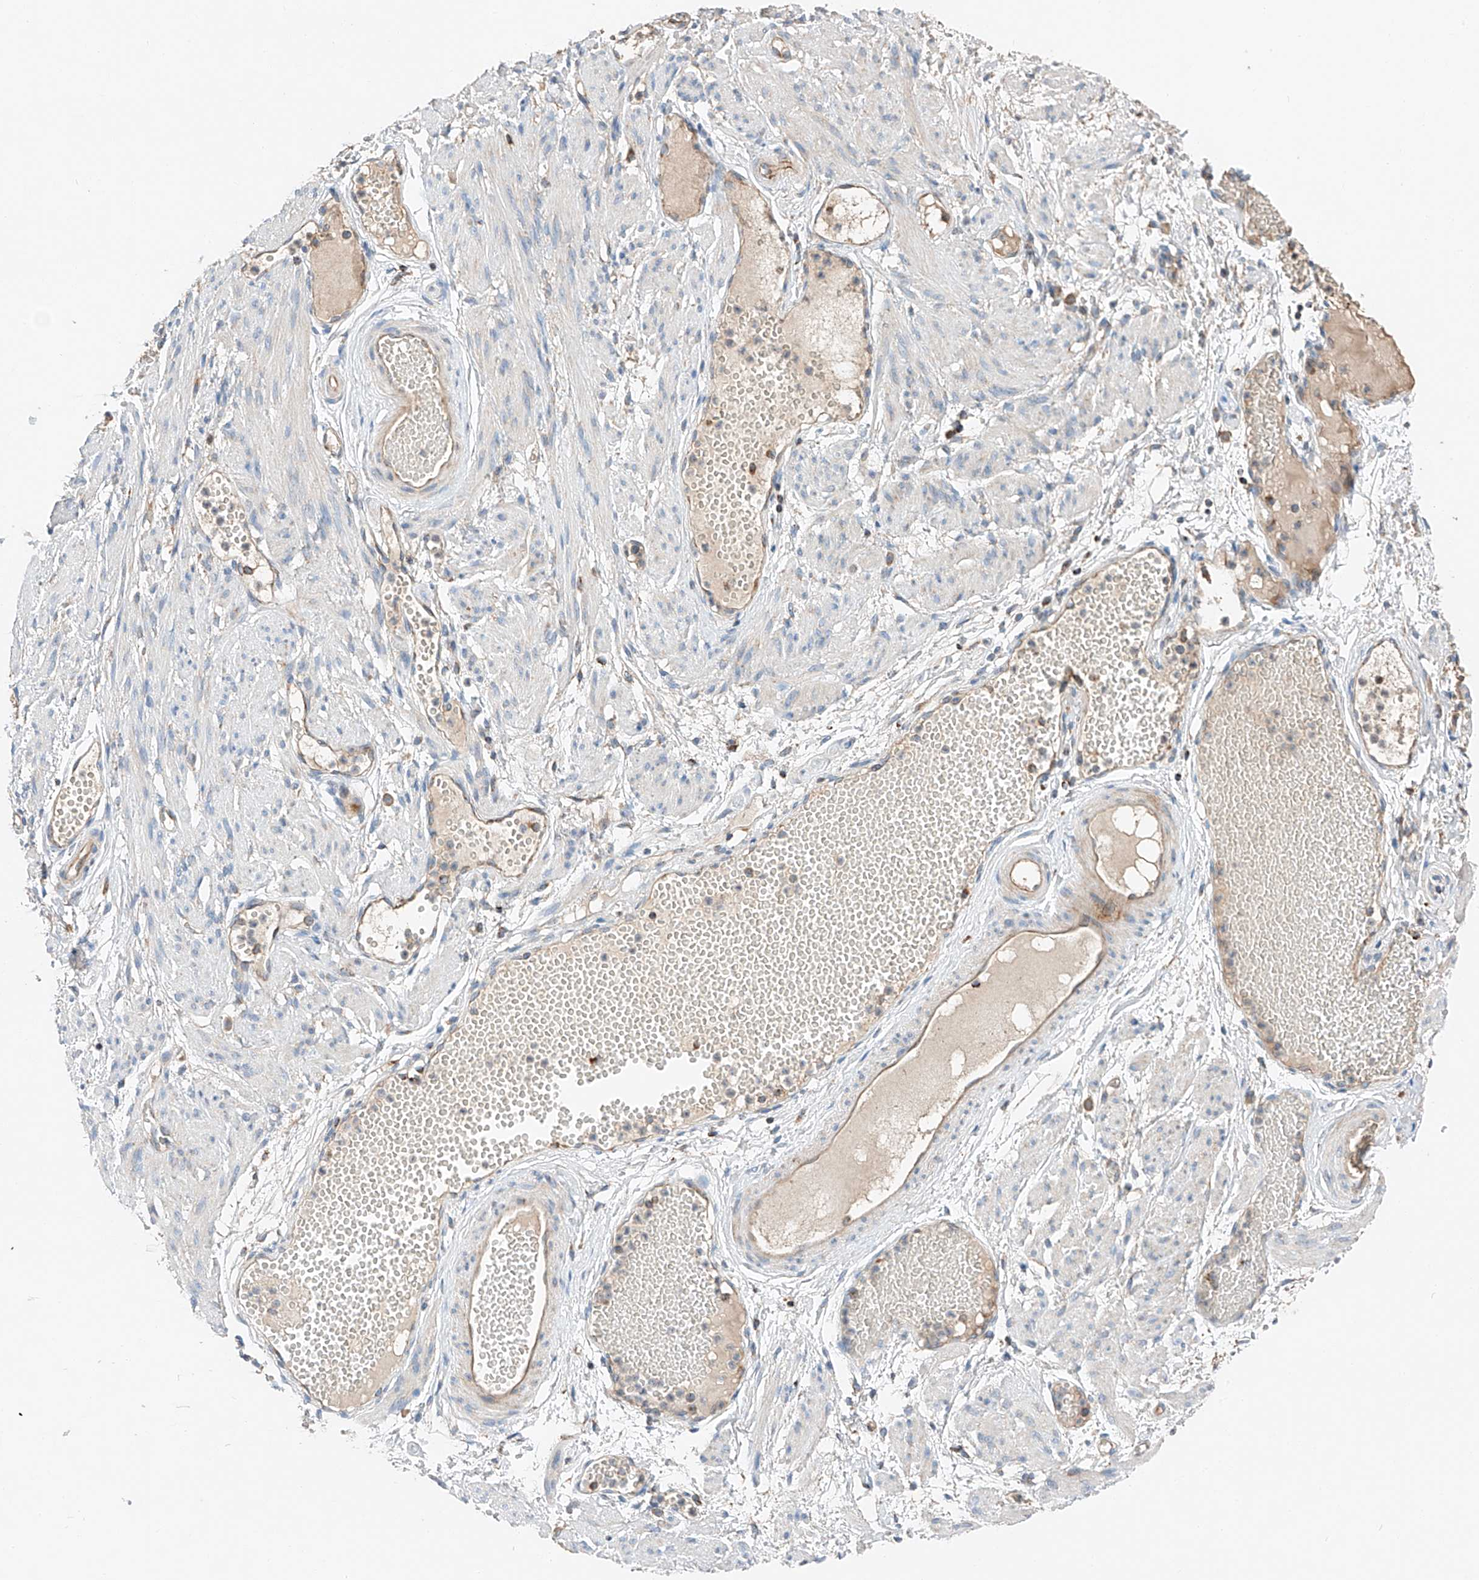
{"staining": {"intensity": "weak", "quantity": "25%-75%", "location": "cytoplasmic/membranous"}, "tissue": "adipose tissue", "cell_type": "Adipocytes", "image_type": "normal", "snomed": [{"axis": "morphology", "description": "Normal tissue, NOS"}, {"axis": "topography", "description": "Smooth muscle"}, {"axis": "topography", "description": "Peripheral nerve tissue"}], "caption": "IHC of benign adipose tissue shows low levels of weak cytoplasmic/membranous positivity in about 25%-75% of adipocytes.", "gene": "RUSC1", "patient": {"sex": "female", "age": 39}}